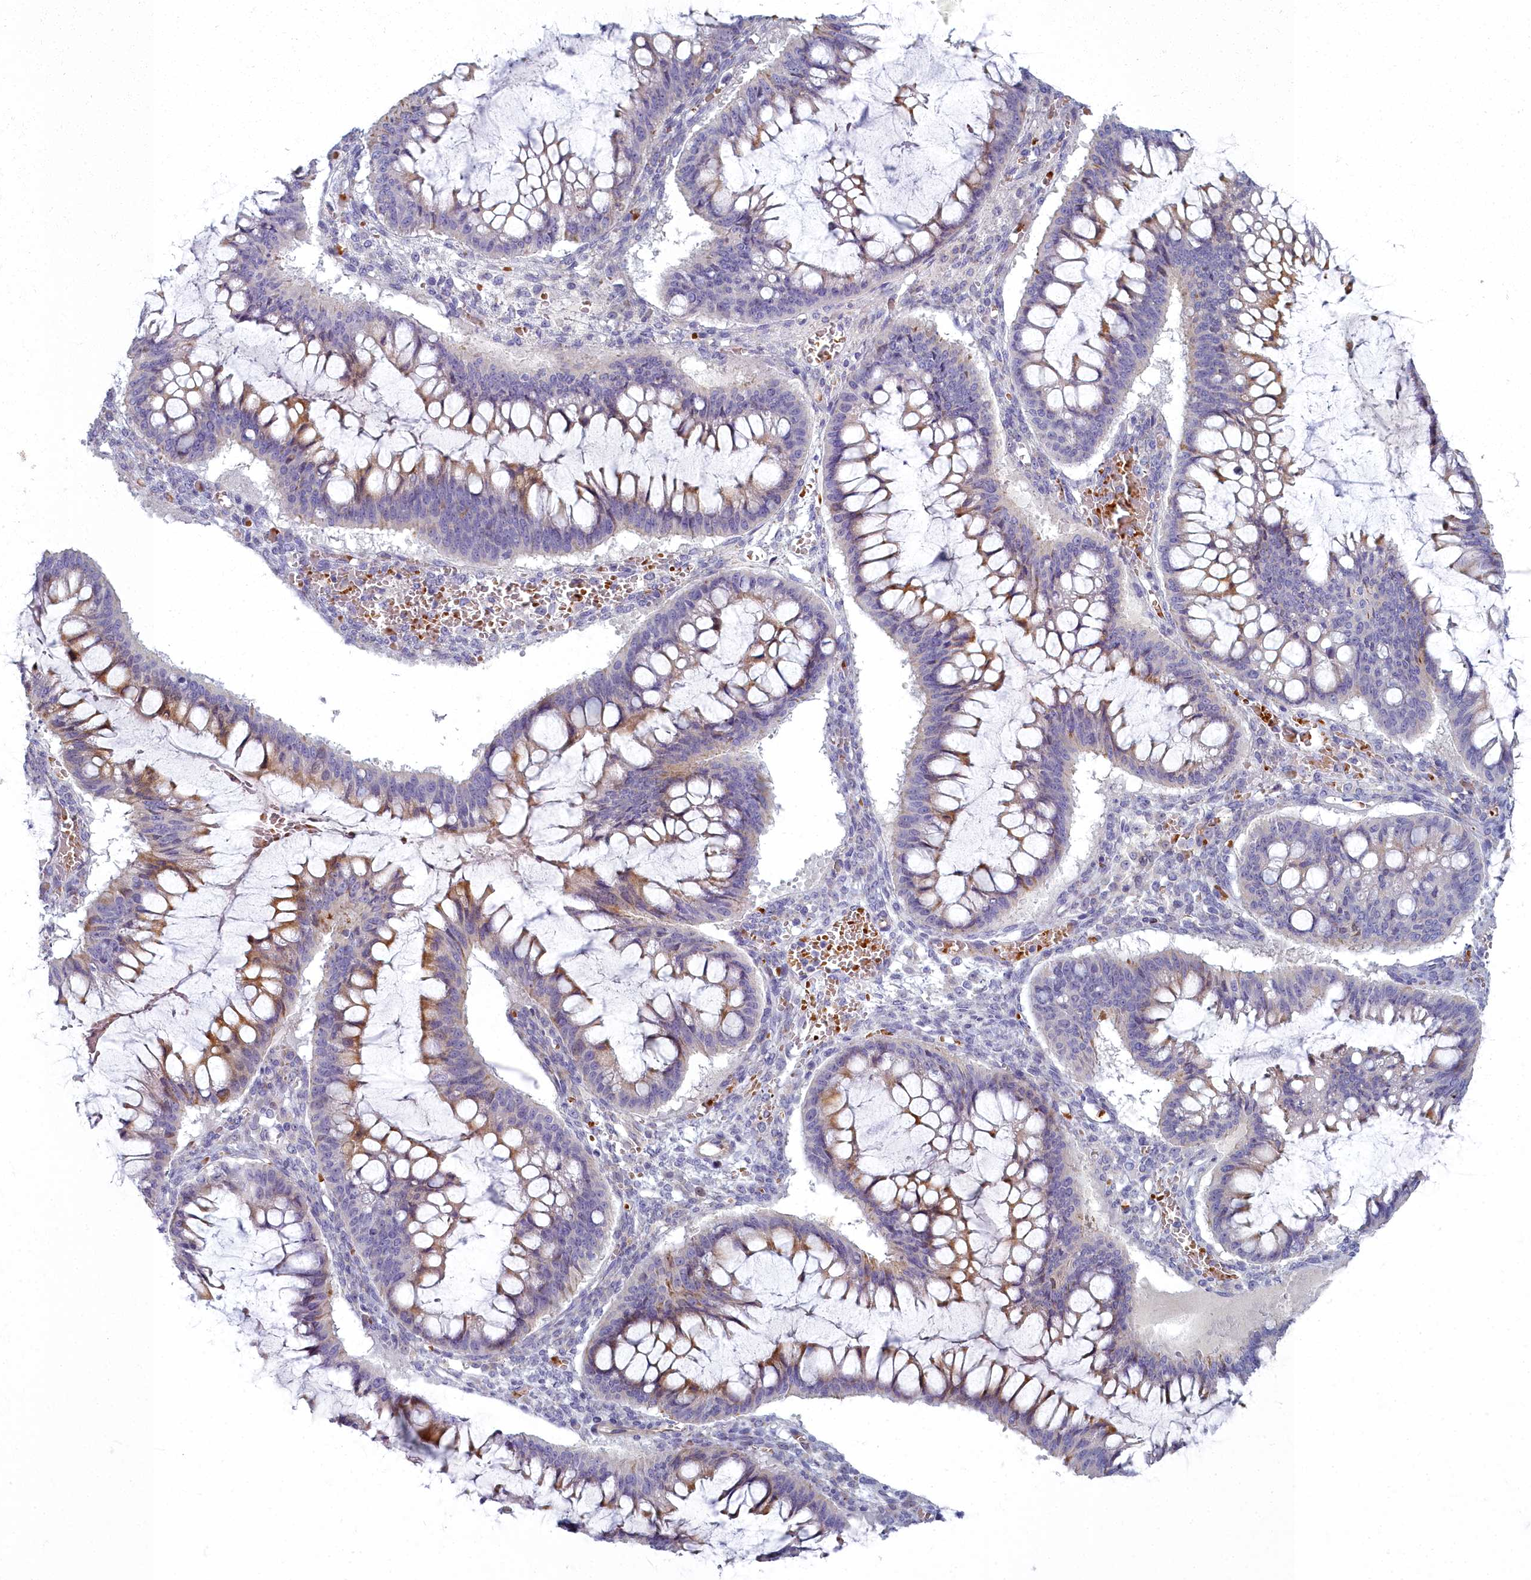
{"staining": {"intensity": "moderate", "quantity": "25%-75%", "location": "cytoplasmic/membranous"}, "tissue": "ovarian cancer", "cell_type": "Tumor cells", "image_type": "cancer", "snomed": [{"axis": "morphology", "description": "Cystadenocarcinoma, mucinous, NOS"}, {"axis": "topography", "description": "Ovary"}], "caption": "Immunohistochemistry of human ovarian mucinous cystadenocarcinoma demonstrates medium levels of moderate cytoplasmic/membranous staining in about 25%-75% of tumor cells. The staining was performed using DAB, with brown indicating positive protein expression. Nuclei are stained blue with hematoxylin.", "gene": "ARL15", "patient": {"sex": "female", "age": 73}}